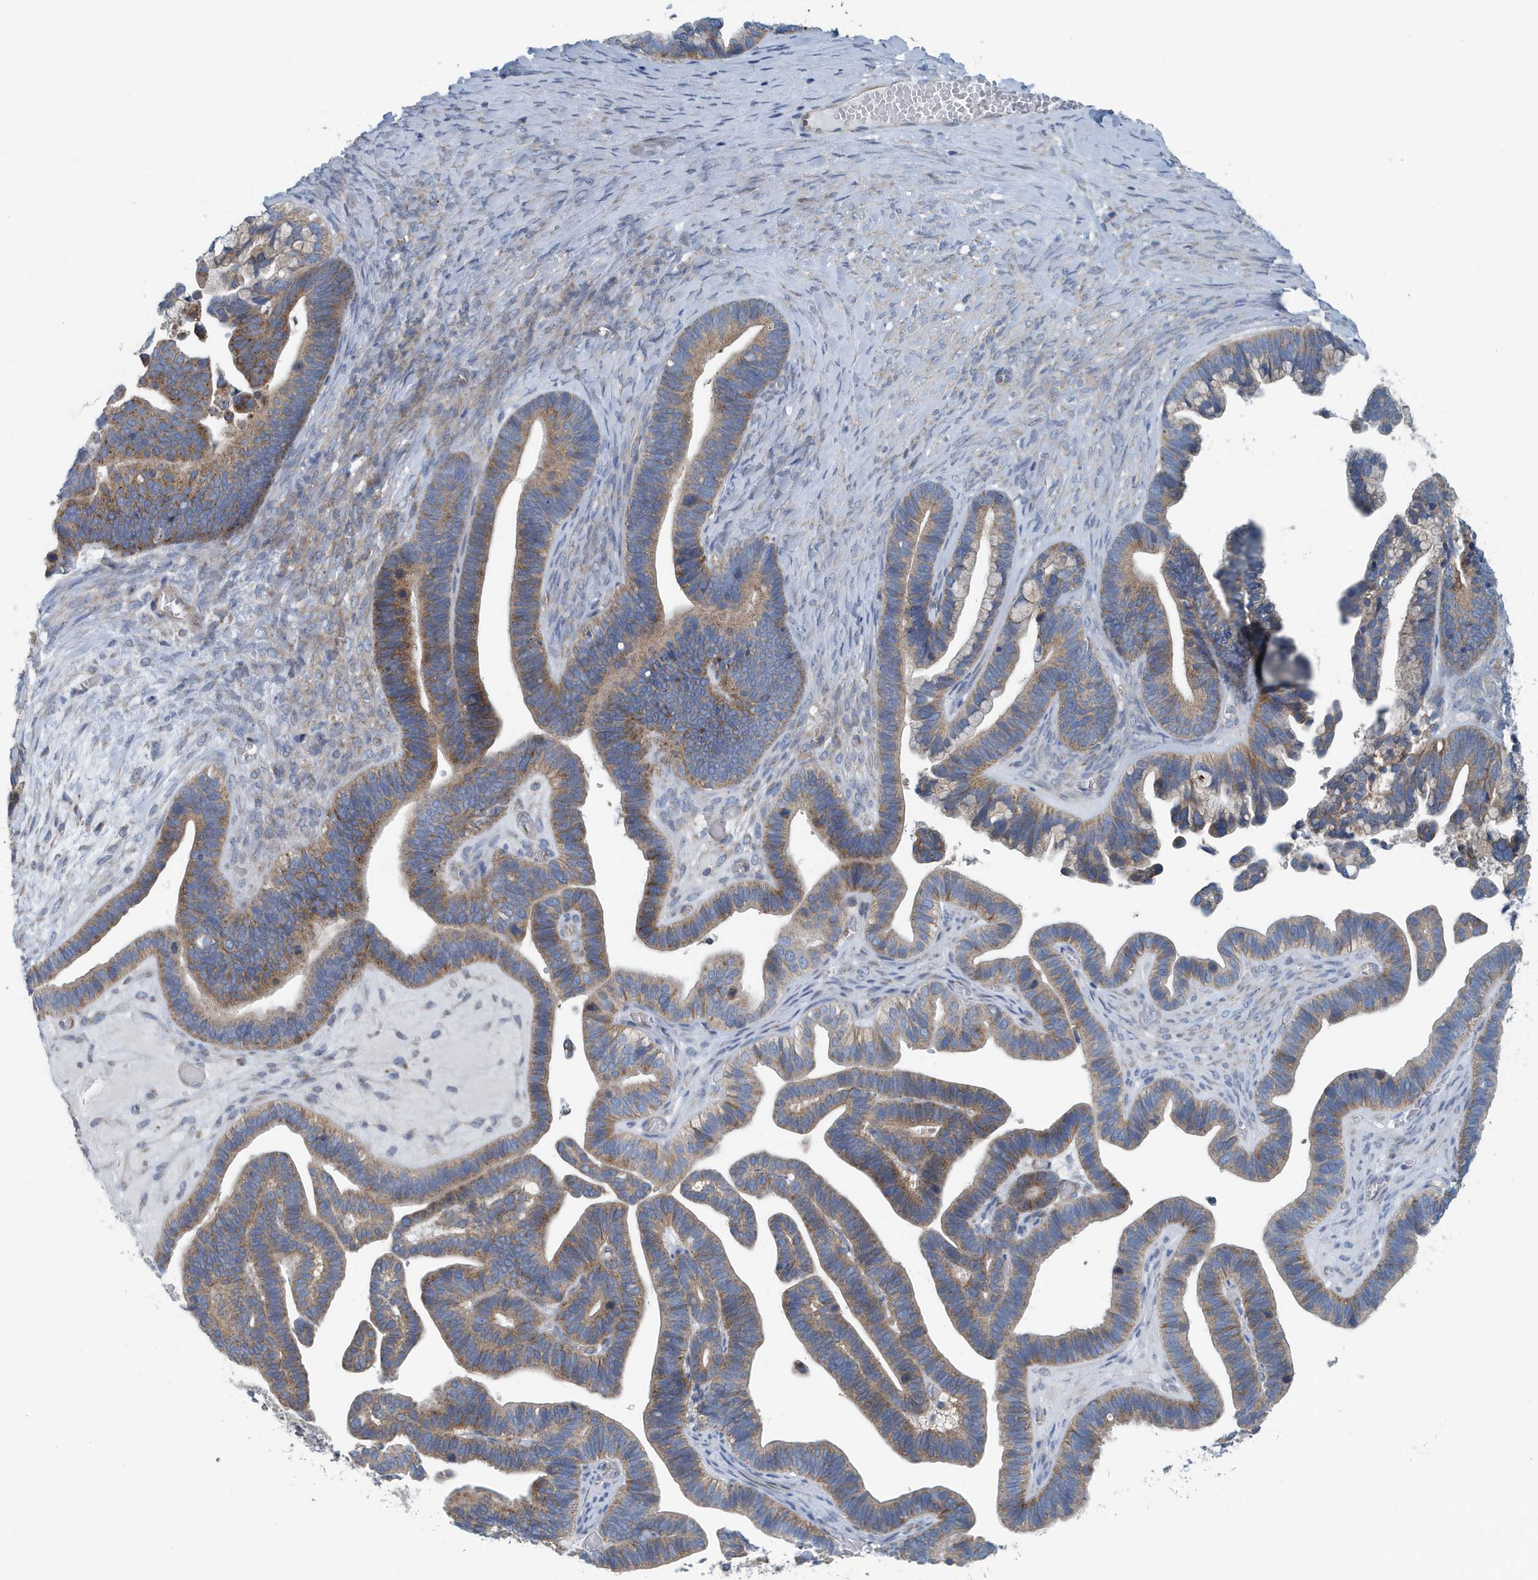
{"staining": {"intensity": "moderate", "quantity": ">75%", "location": "cytoplasmic/membranous"}, "tissue": "ovarian cancer", "cell_type": "Tumor cells", "image_type": "cancer", "snomed": [{"axis": "morphology", "description": "Cystadenocarcinoma, serous, NOS"}, {"axis": "topography", "description": "Ovary"}], "caption": "Approximately >75% of tumor cells in ovarian serous cystadenocarcinoma demonstrate moderate cytoplasmic/membranous protein staining as visualized by brown immunohistochemical staining.", "gene": "PPM1M", "patient": {"sex": "female", "age": 56}}